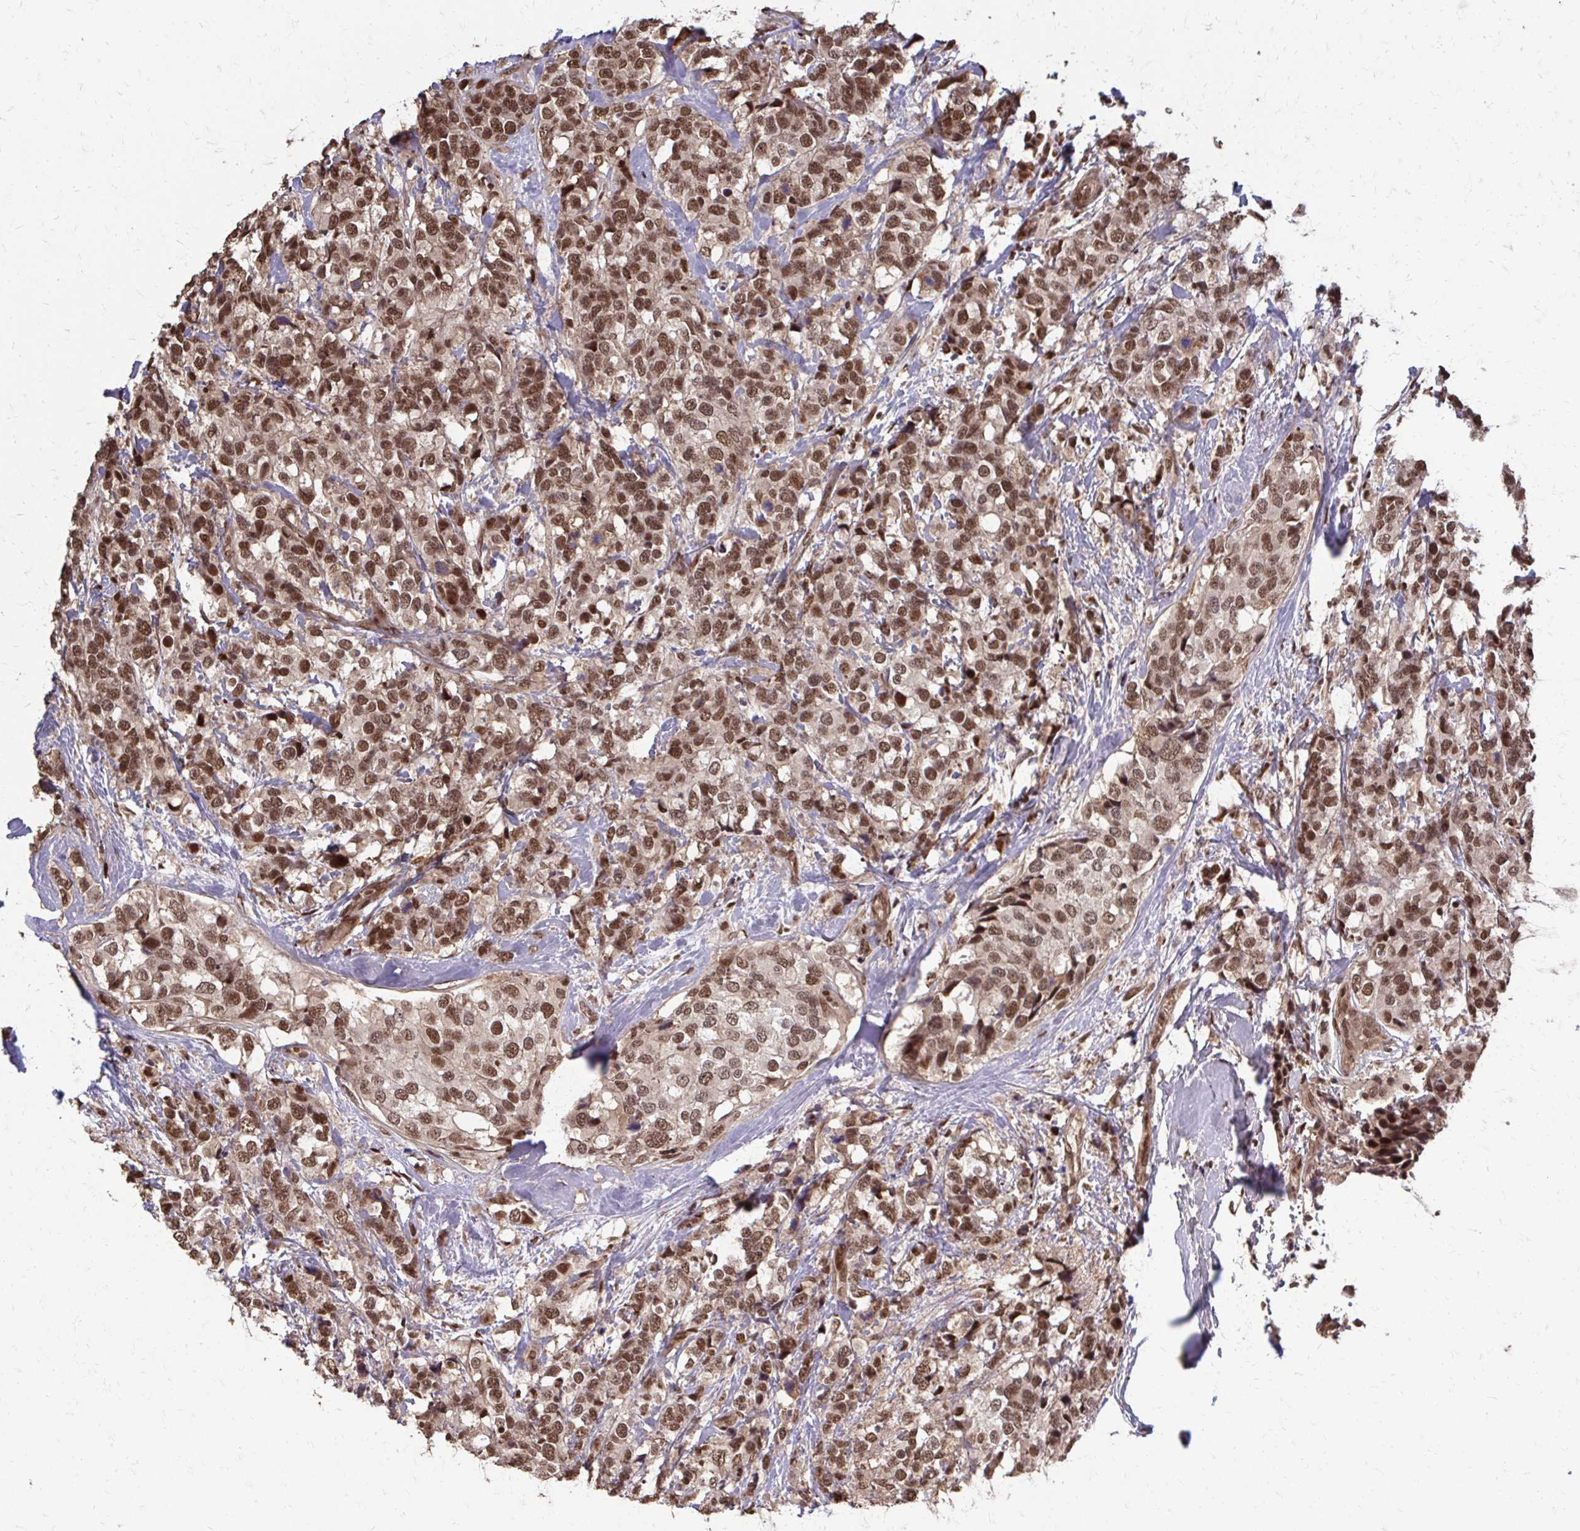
{"staining": {"intensity": "moderate", "quantity": ">75%", "location": "nuclear"}, "tissue": "breast cancer", "cell_type": "Tumor cells", "image_type": "cancer", "snomed": [{"axis": "morphology", "description": "Lobular carcinoma"}, {"axis": "topography", "description": "Breast"}], "caption": "Human breast lobular carcinoma stained with a protein marker demonstrates moderate staining in tumor cells.", "gene": "SS18", "patient": {"sex": "female", "age": 59}}